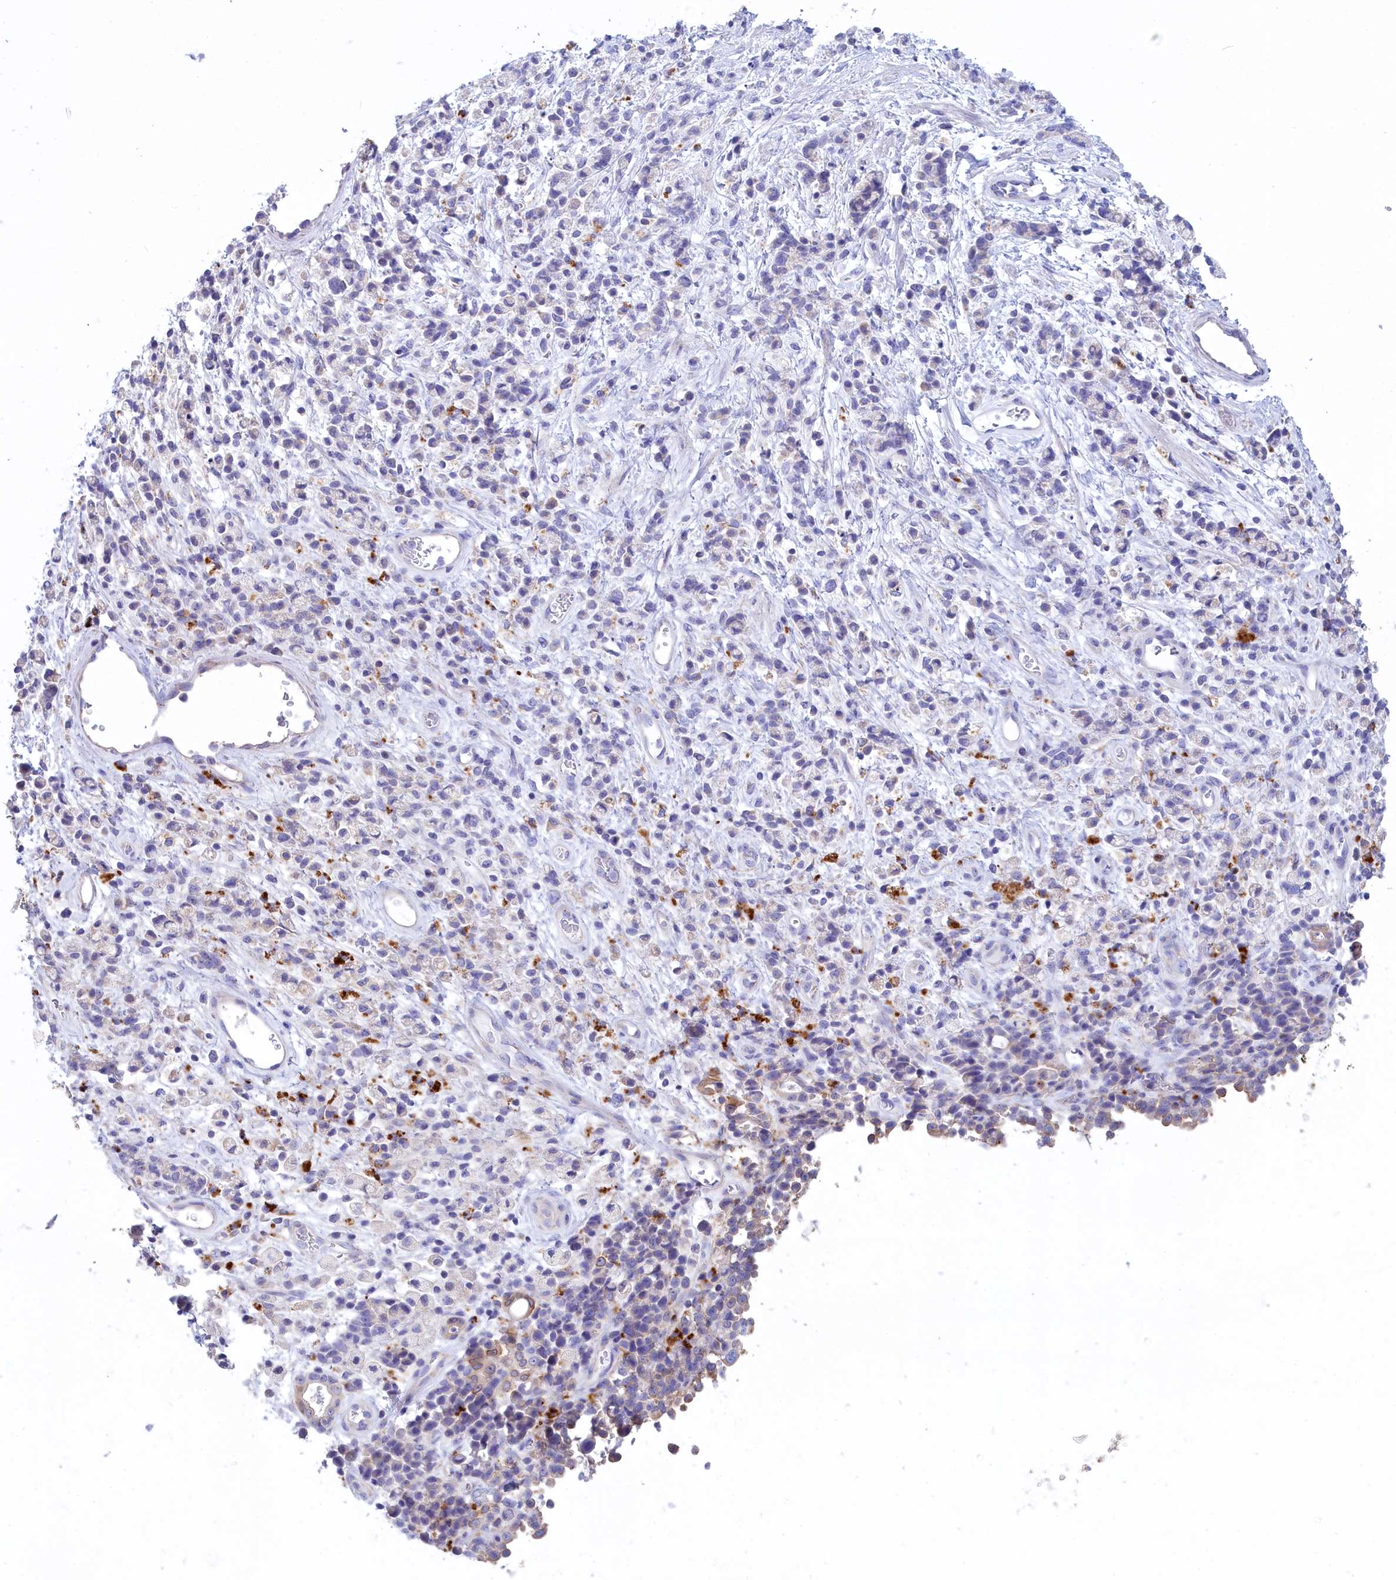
{"staining": {"intensity": "negative", "quantity": "none", "location": "none"}, "tissue": "stomach cancer", "cell_type": "Tumor cells", "image_type": "cancer", "snomed": [{"axis": "morphology", "description": "Adenocarcinoma, NOS"}, {"axis": "topography", "description": "Stomach"}], "caption": "Tumor cells are negative for protein expression in human stomach adenocarcinoma.", "gene": "WDR6", "patient": {"sex": "female", "age": 60}}